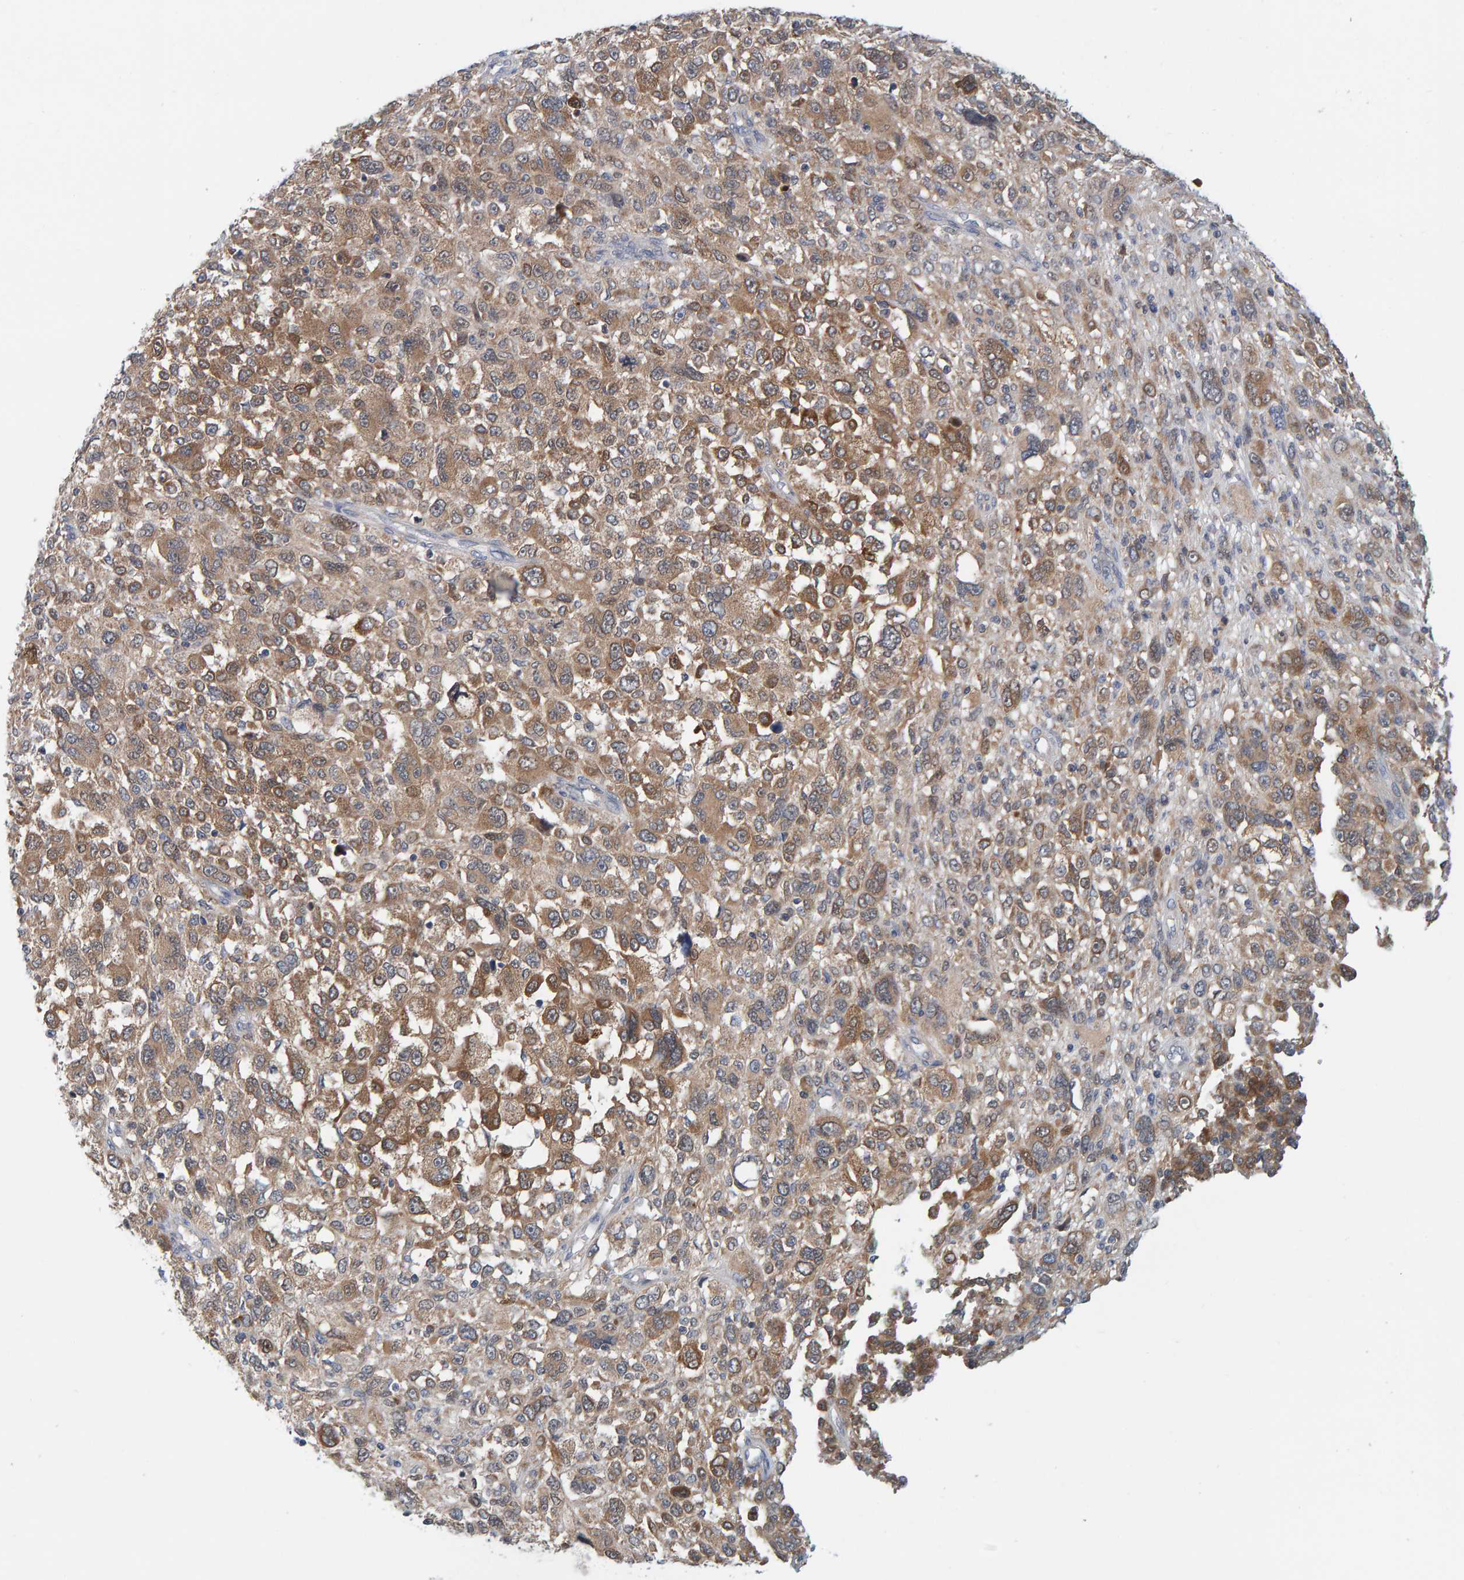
{"staining": {"intensity": "moderate", "quantity": ">75%", "location": "cytoplasmic/membranous"}, "tissue": "melanoma", "cell_type": "Tumor cells", "image_type": "cancer", "snomed": [{"axis": "morphology", "description": "Malignant melanoma, NOS"}, {"axis": "topography", "description": "Skin"}], "caption": "Protein analysis of melanoma tissue shows moderate cytoplasmic/membranous staining in approximately >75% of tumor cells.", "gene": "TATDN1", "patient": {"sex": "female", "age": 55}}